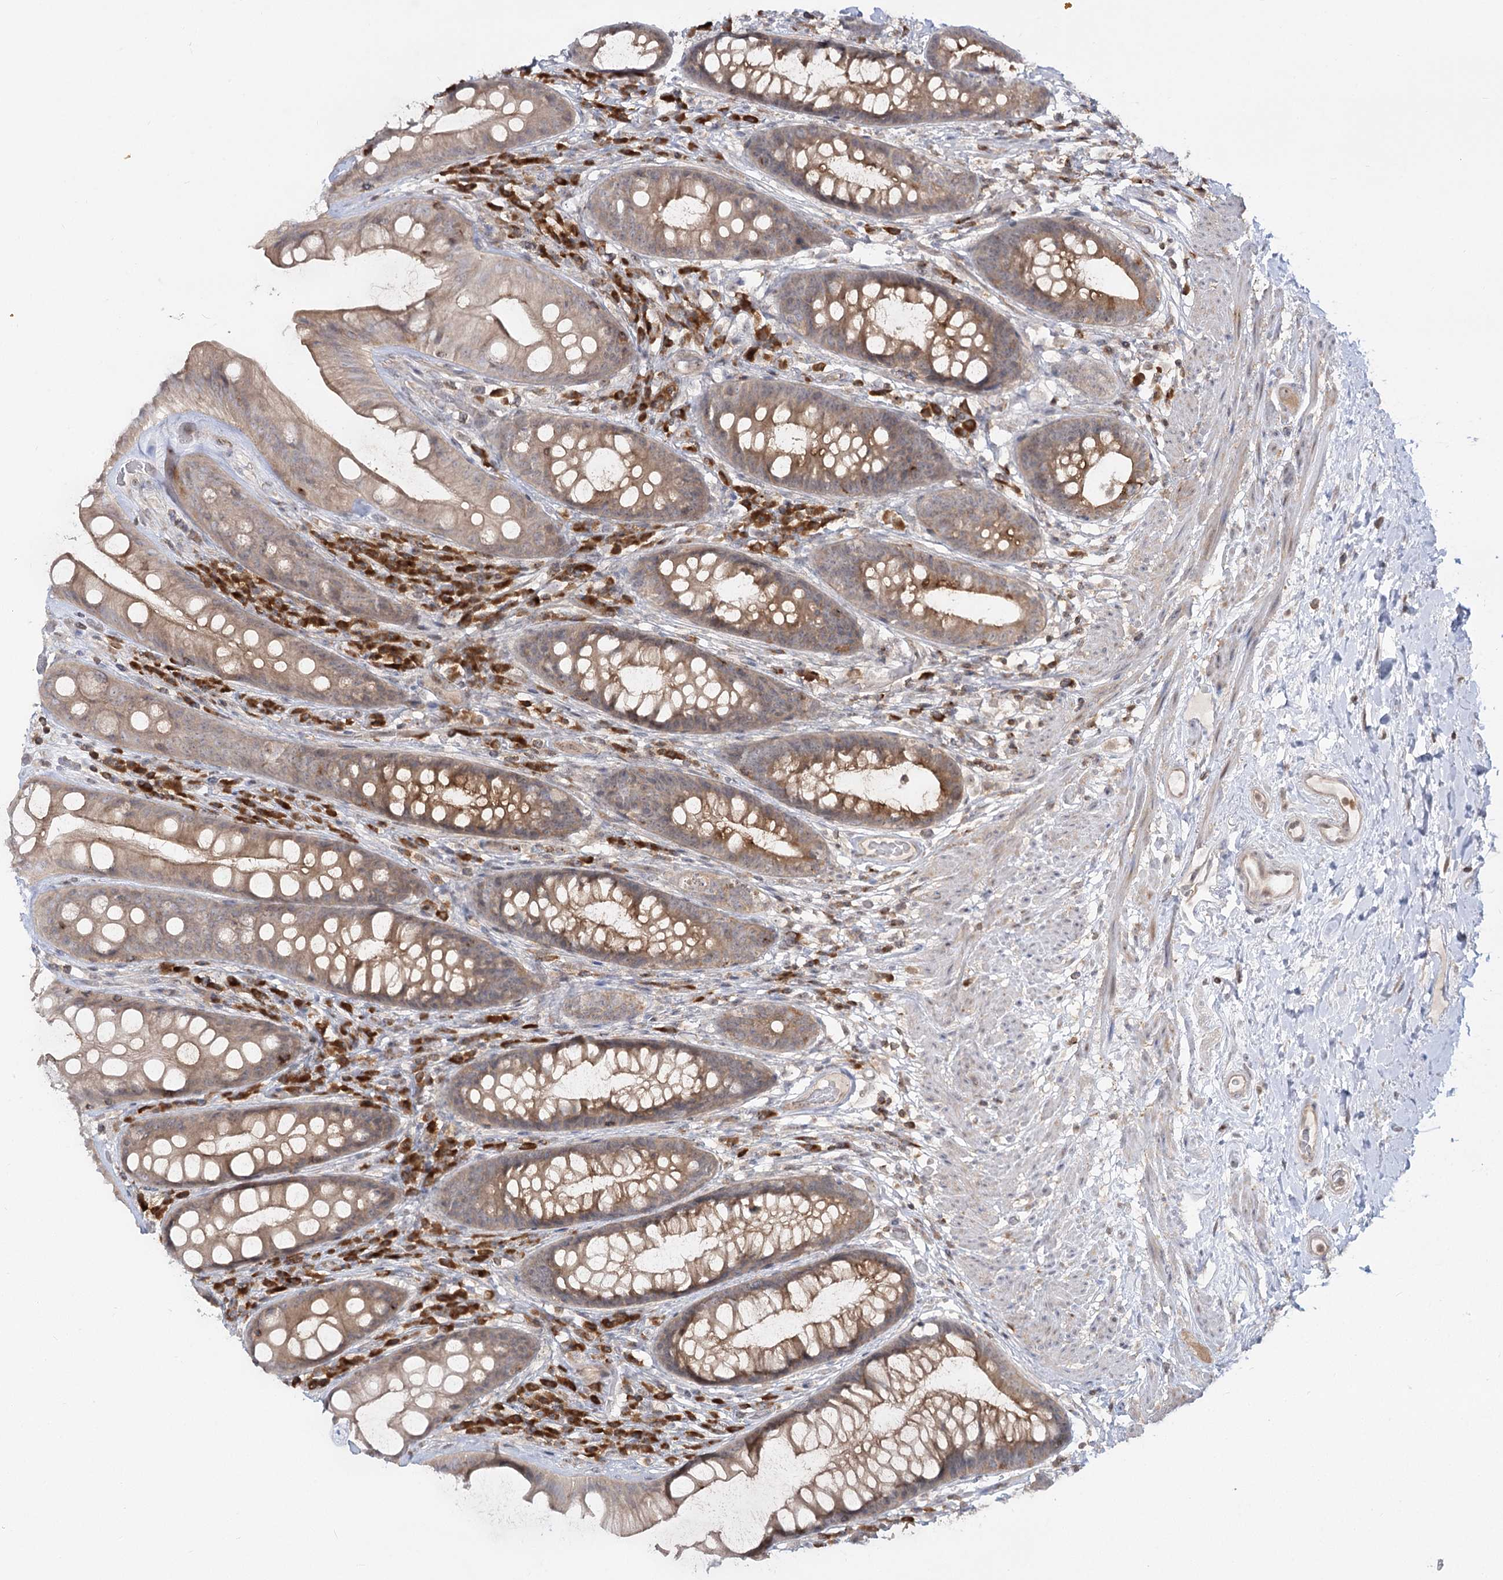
{"staining": {"intensity": "moderate", "quantity": ">75%", "location": "cytoplasmic/membranous"}, "tissue": "rectum", "cell_type": "Glandular cells", "image_type": "normal", "snomed": [{"axis": "morphology", "description": "Normal tissue, NOS"}, {"axis": "topography", "description": "Rectum"}], "caption": "The image demonstrates a brown stain indicating the presence of a protein in the cytoplasmic/membranous of glandular cells in rectum. The protein is stained brown, and the nuclei are stained in blue (DAB IHC with brightfield microscopy, high magnification).", "gene": "SYTL1", "patient": {"sex": "male", "age": 74}}